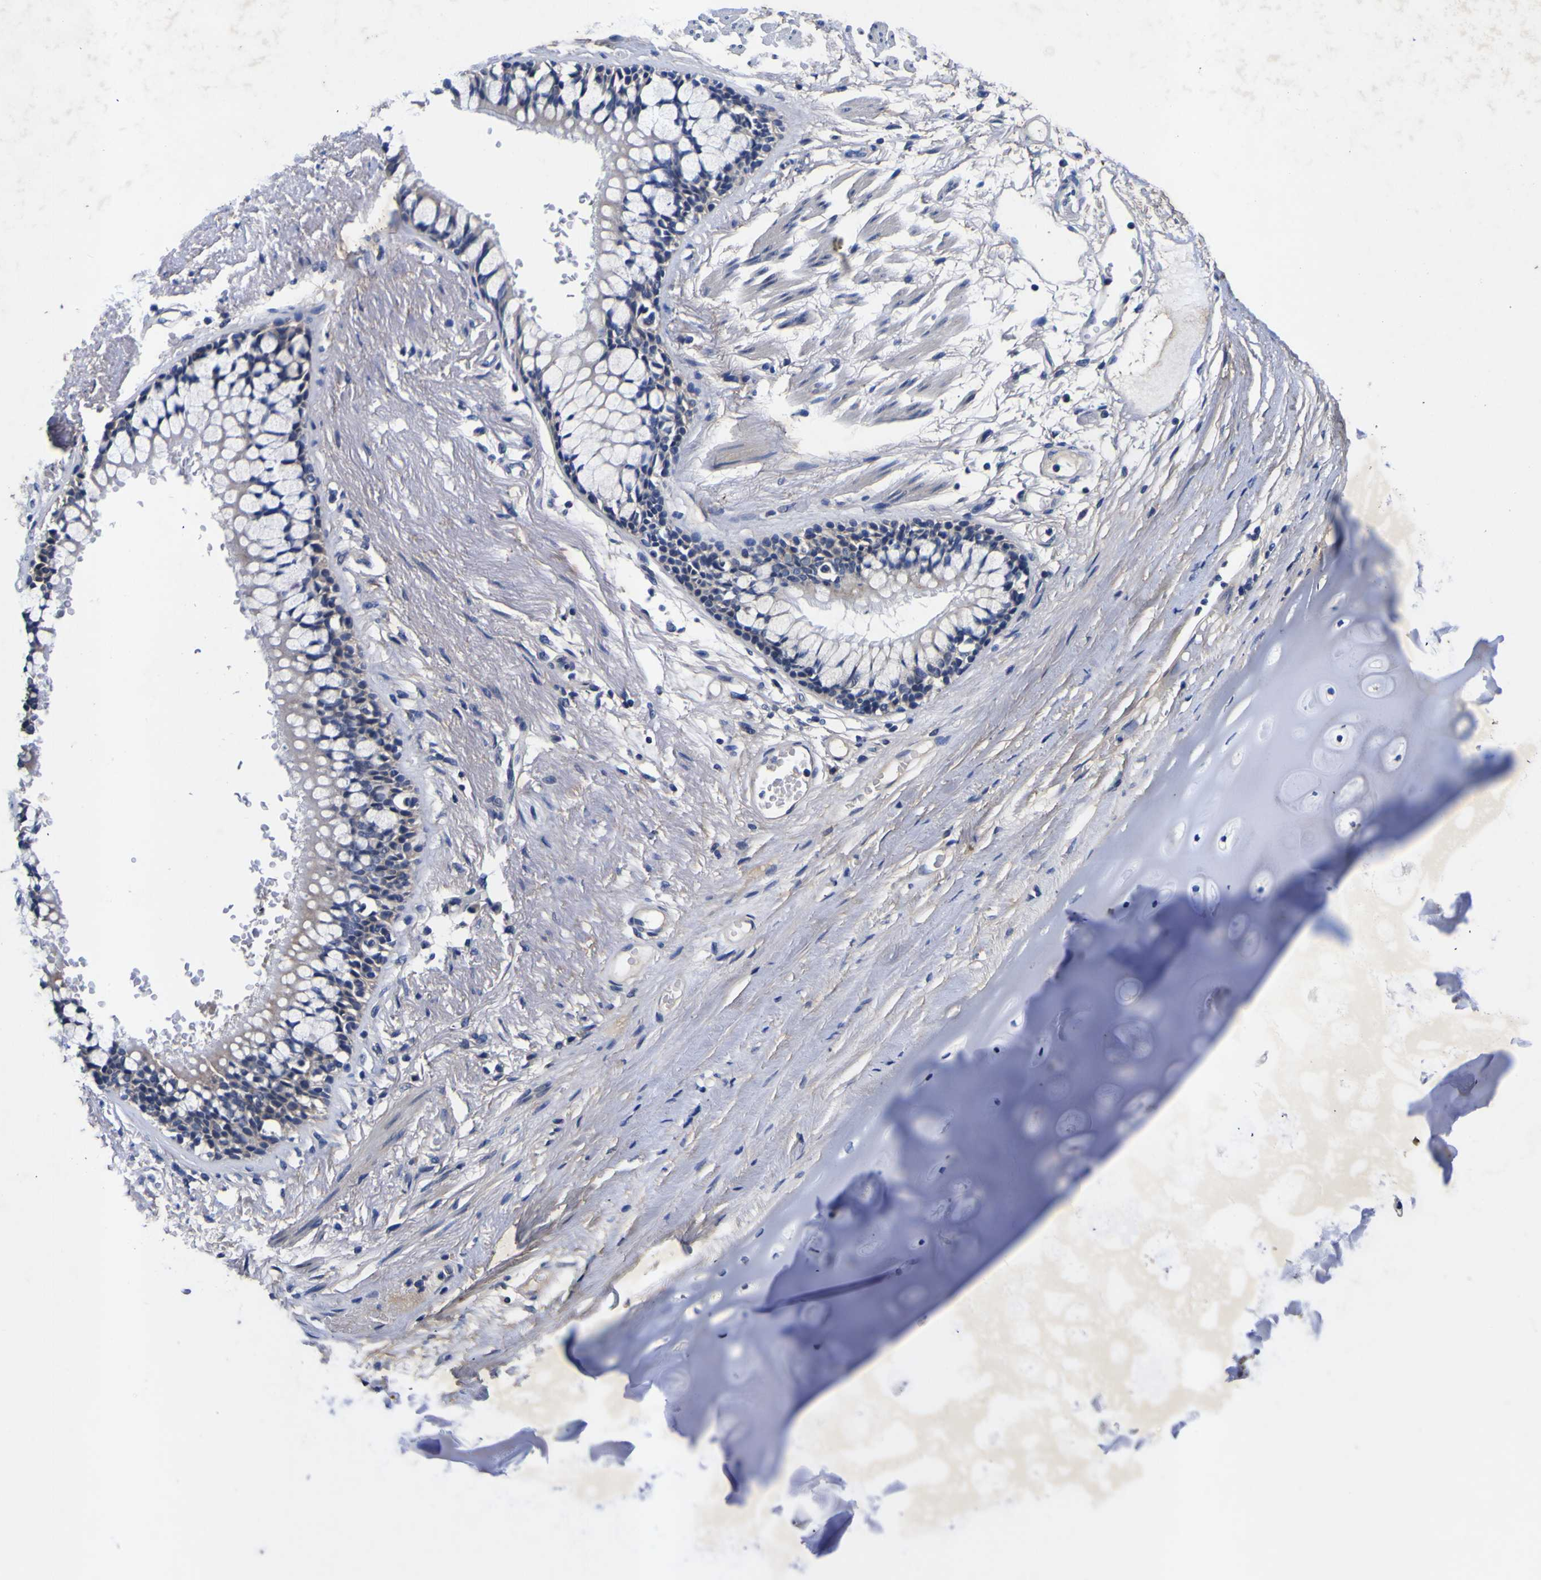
{"staining": {"intensity": "negative", "quantity": "none", "location": "none"}, "tissue": "adipose tissue", "cell_type": "Adipocytes", "image_type": "normal", "snomed": [{"axis": "morphology", "description": "Normal tissue, NOS"}, {"axis": "topography", "description": "Cartilage tissue"}, {"axis": "topography", "description": "Bronchus"}], "caption": "The image demonstrates no significant positivity in adipocytes of adipose tissue. (DAB (3,3'-diaminobenzidine) IHC visualized using brightfield microscopy, high magnification).", "gene": "VASN", "patient": {"sex": "female", "age": 73}}